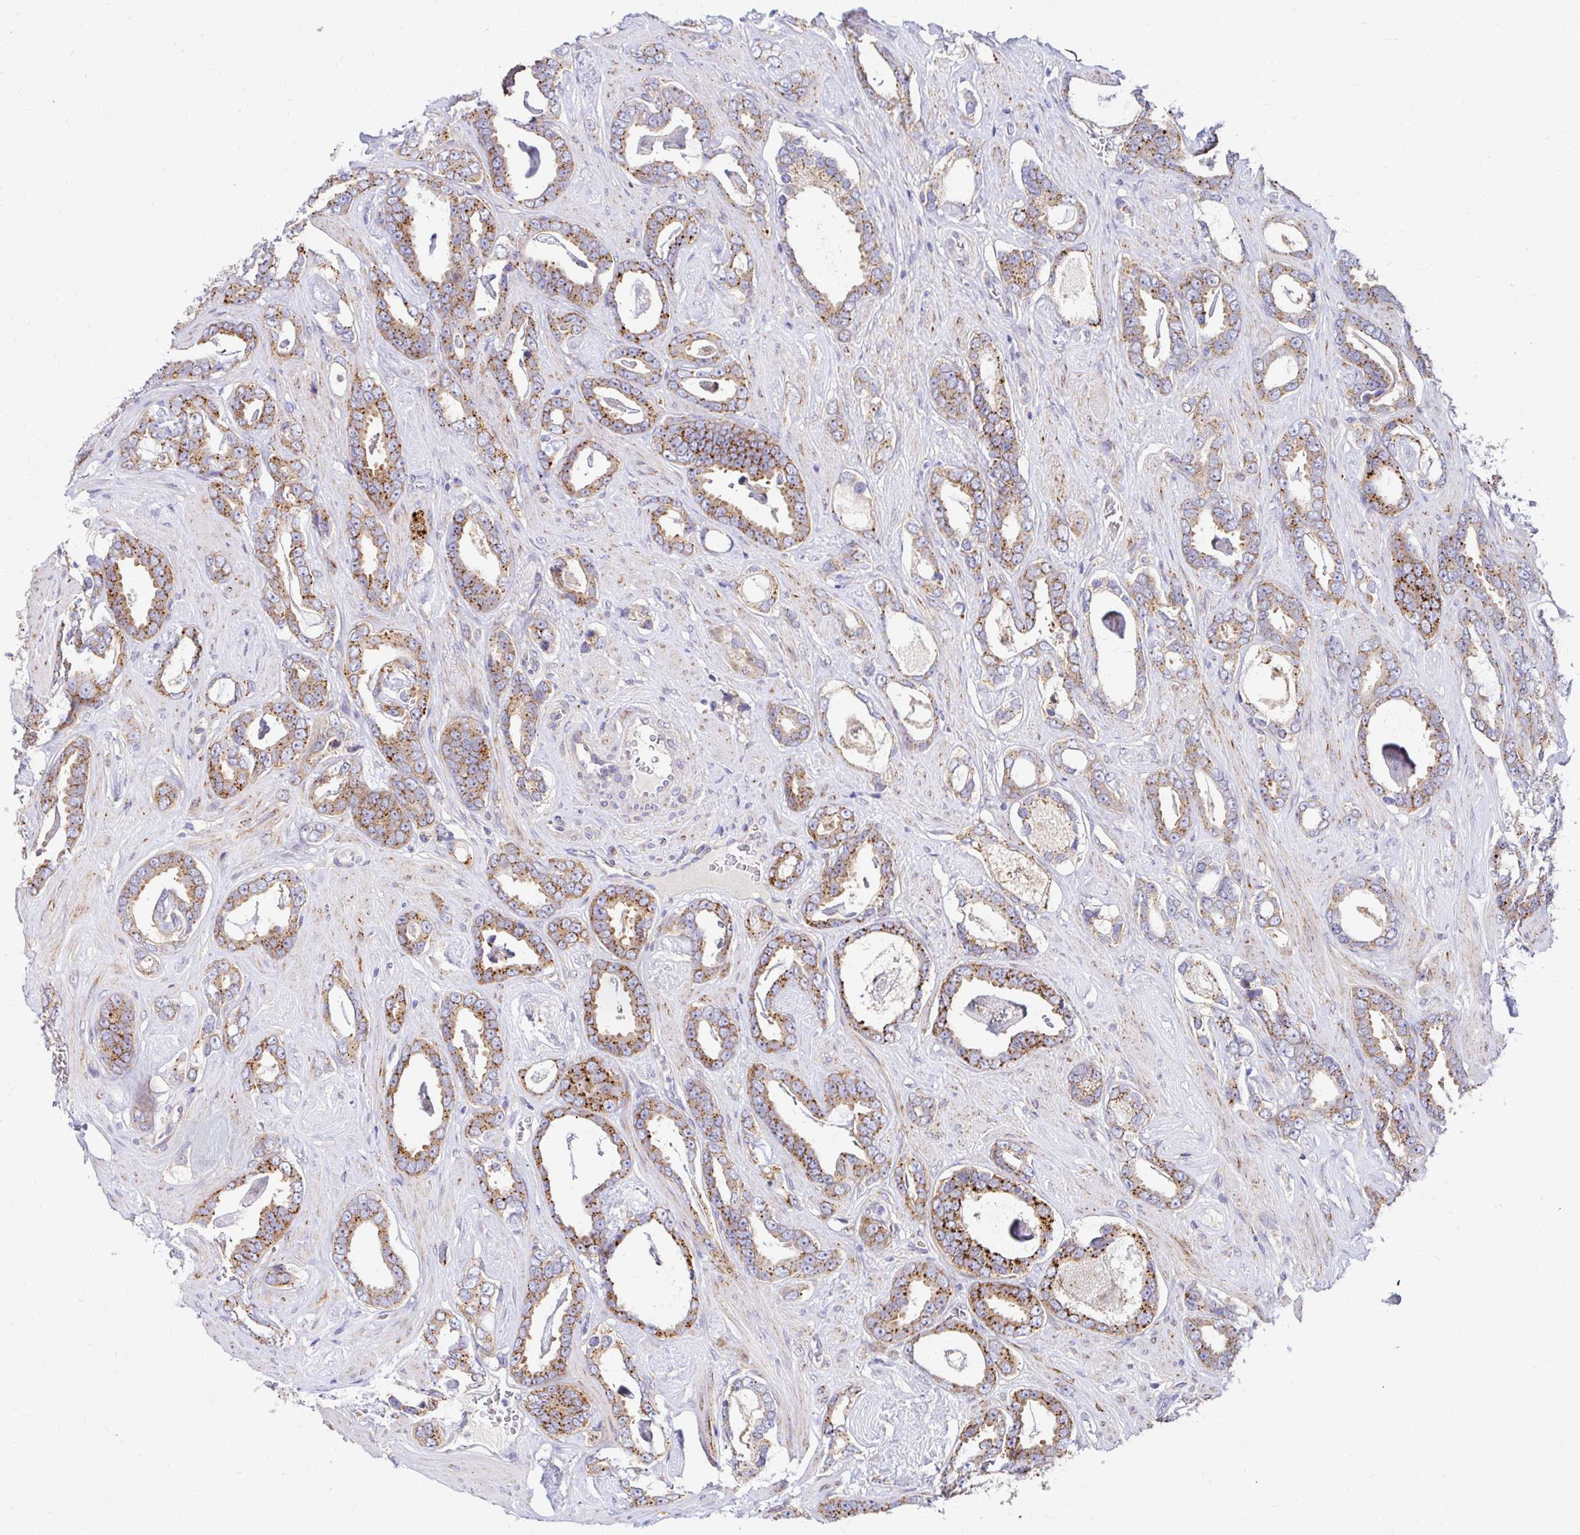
{"staining": {"intensity": "moderate", "quantity": ">75%", "location": "cytoplasmic/membranous"}, "tissue": "prostate cancer", "cell_type": "Tumor cells", "image_type": "cancer", "snomed": [{"axis": "morphology", "description": "Adenocarcinoma, High grade"}, {"axis": "topography", "description": "Prostate"}], "caption": "Tumor cells show medium levels of moderate cytoplasmic/membranous positivity in approximately >75% of cells in prostate cancer.", "gene": "IDUA", "patient": {"sex": "male", "age": 63}}